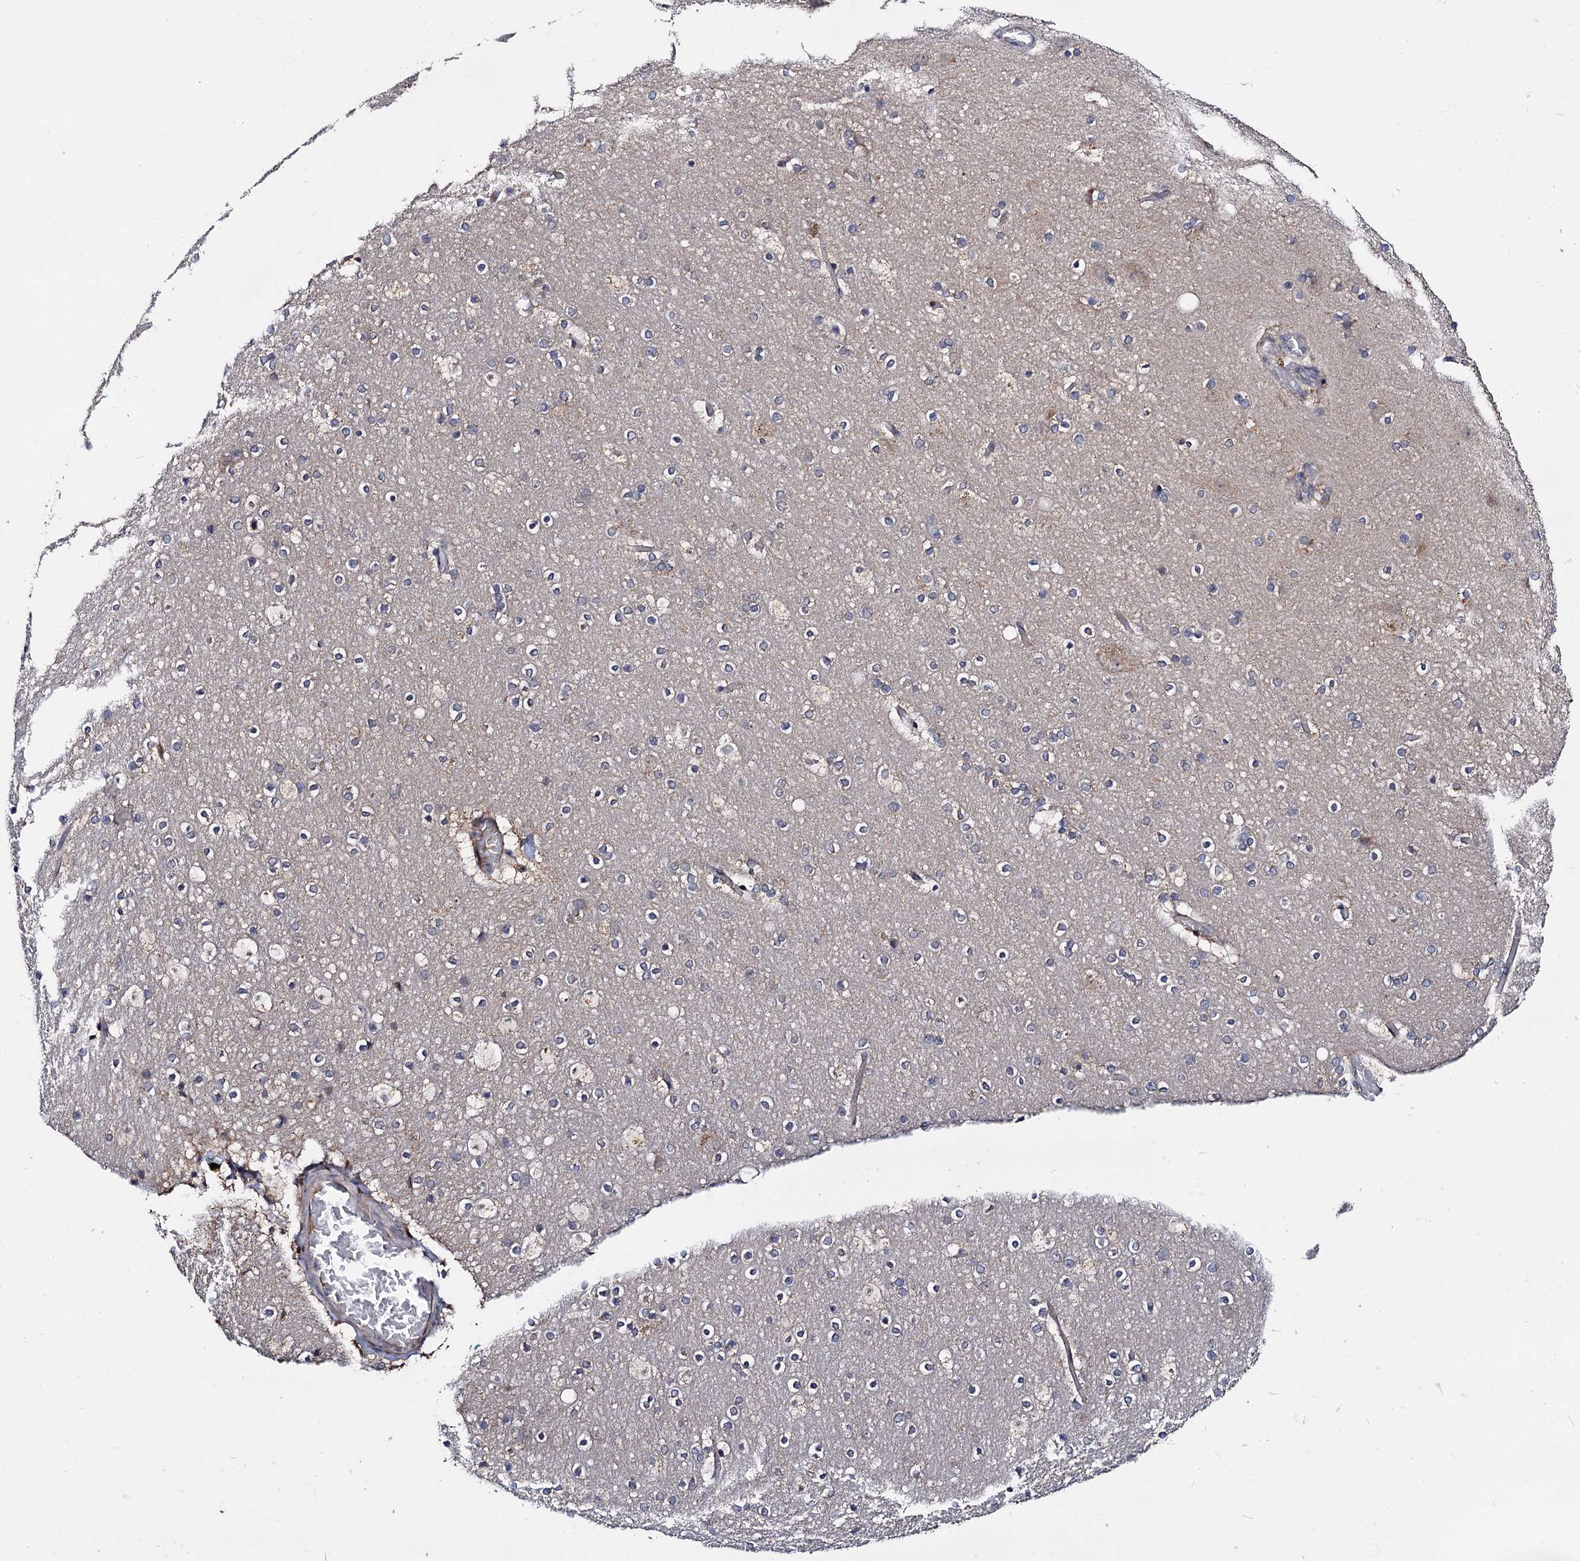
{"staining": {"intensity": "negative", "quantity": "none", "location": "none"}, "tissue": "cerebral cortex", "cell_type": "Endothelial cells", "image_type": "normal", "snomed": [{"axis": "morphology", "description": "Normal tissue, NOS"}, {"axis": "topography", "description": "Cerebral cortex"}], "caption": "This is a histopathology image of immunohistochemistry (IHC) staining of benign cerebral cortex, which shows no staining in endothelial cells. (DAB immunohistochemistry (IHC), high magnification).", "gene": "VPS37D", "patient": {"sex": "male", "age": 57}}